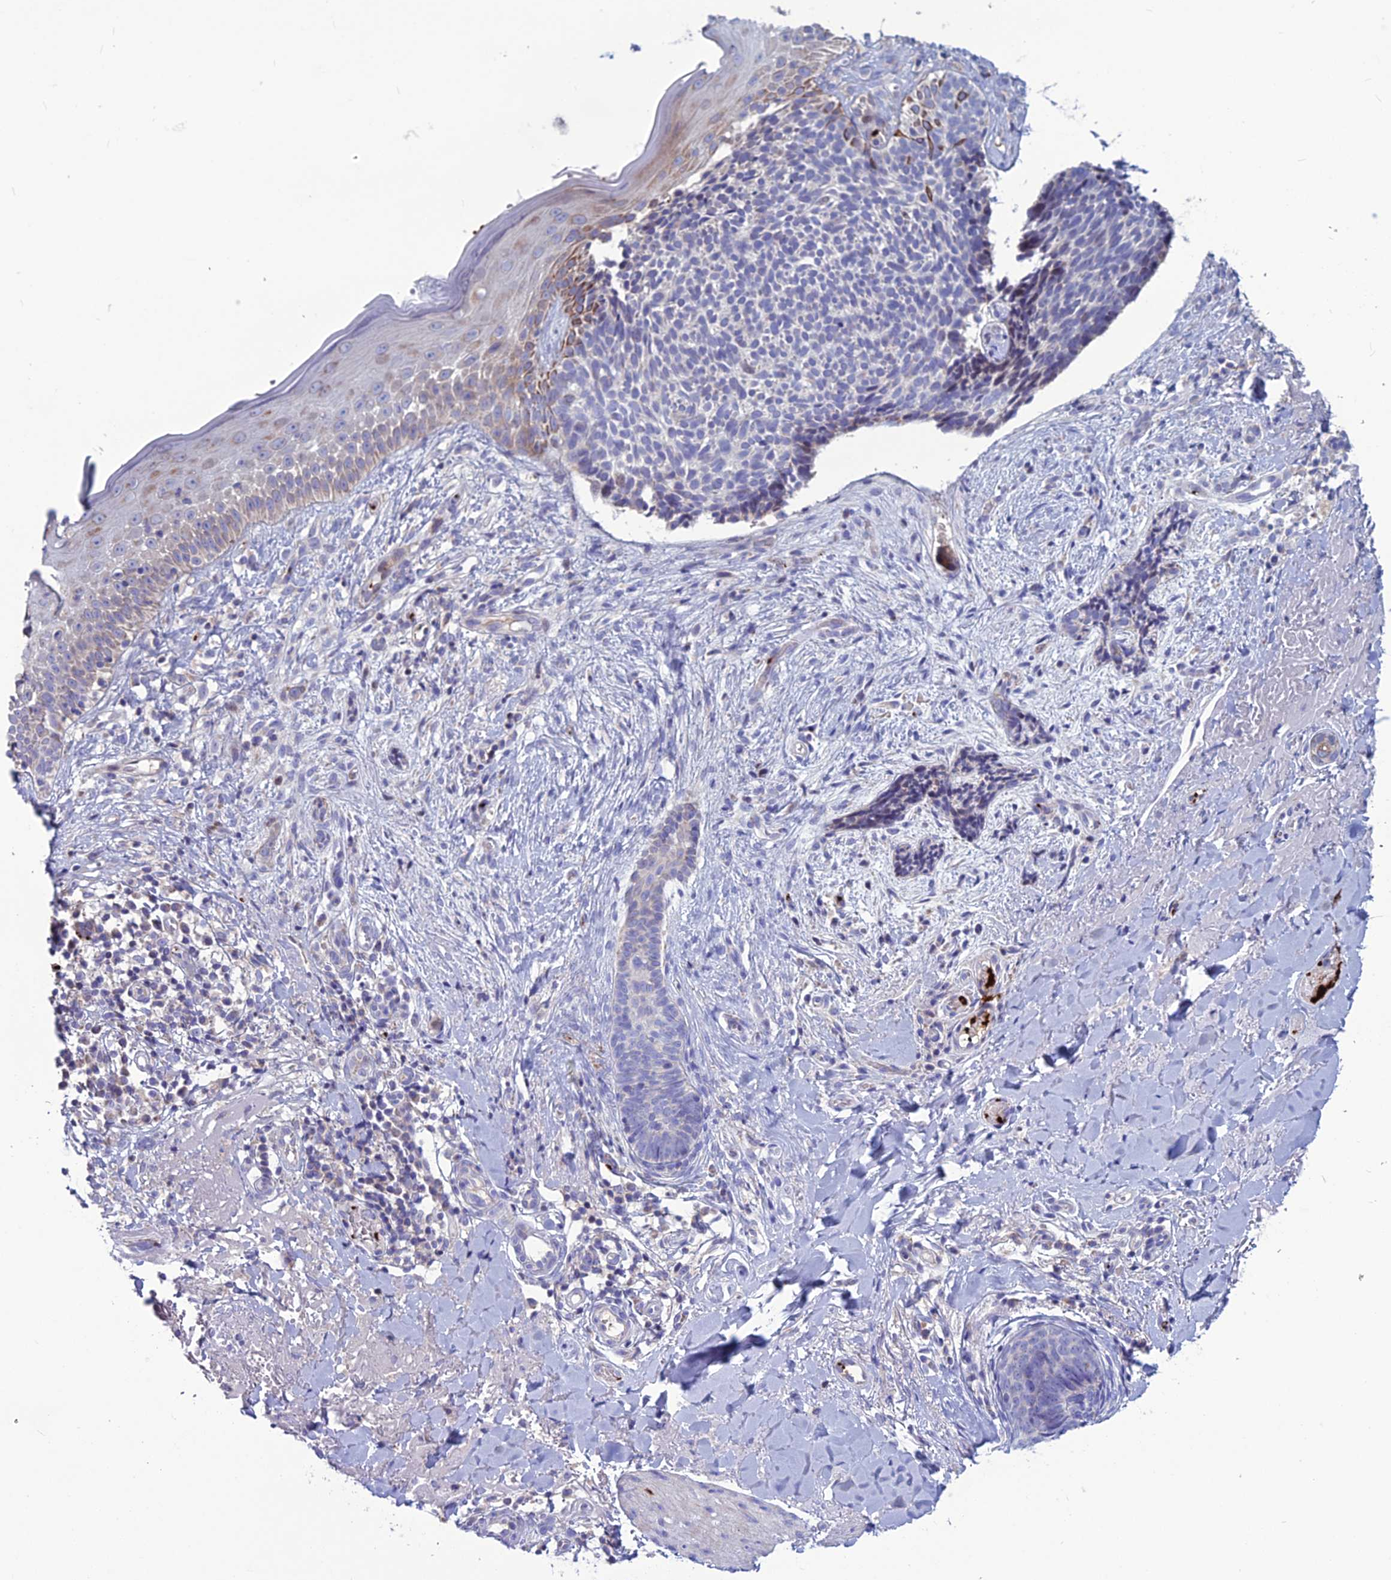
{"staining": {"intensity": "negative", "quantity": "none", "location": "none"}, "tissue": "skin cancer", "cell_type": "Tumor cells", "image_type": "cancer", "snomed": [{"axis": "morphology", "description": "Basal cell carcinoma"}, {"axis": "topography", "description": "Skin"}], "caption": "High magnification brightfield microscopy of skin cancer stained with DAB (brown) and counterstained with hematoxylin (blue): tumor cells show no significant staining.", "gene": "C21orf140", "patient": {"sex": "male", "age": 84}}